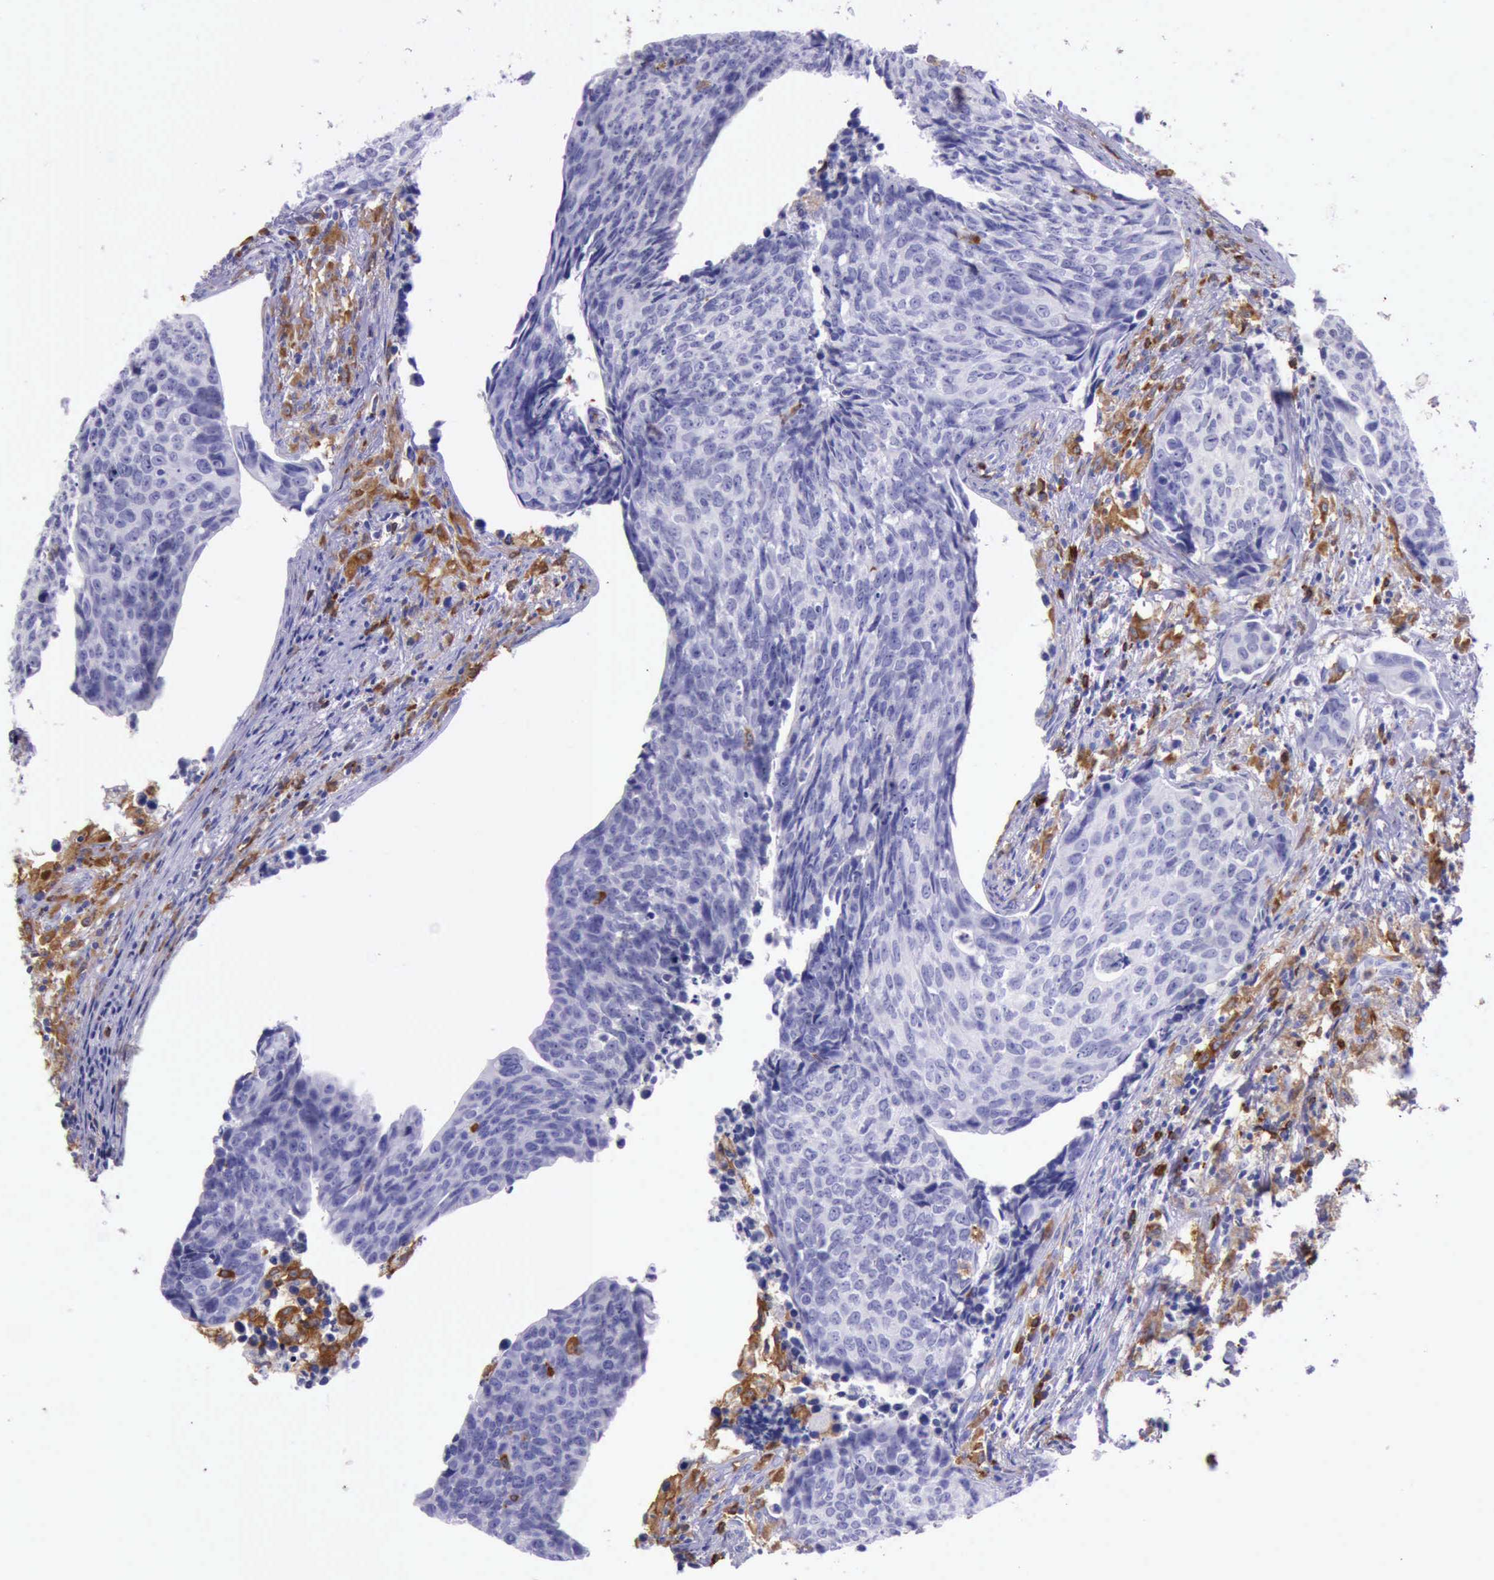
{"staining": {"intensity": "negative", "quantity": "none", "location": "none"}, "tissue": "urothelial cancer", "cell_type": "Tumor cells", "image_type": "cancer", "snomed": [{"axis": "morphology", "description": "Urothelial carcinoma, High grade"}, {"axis": "topography", "description": "Urinary bladder"}], "caption": "Tumor cells show no significant protein staining in high-grade urothelial carcinoma.", "gene": "BTK", "patient": {"sex": "male", "age": 81}}